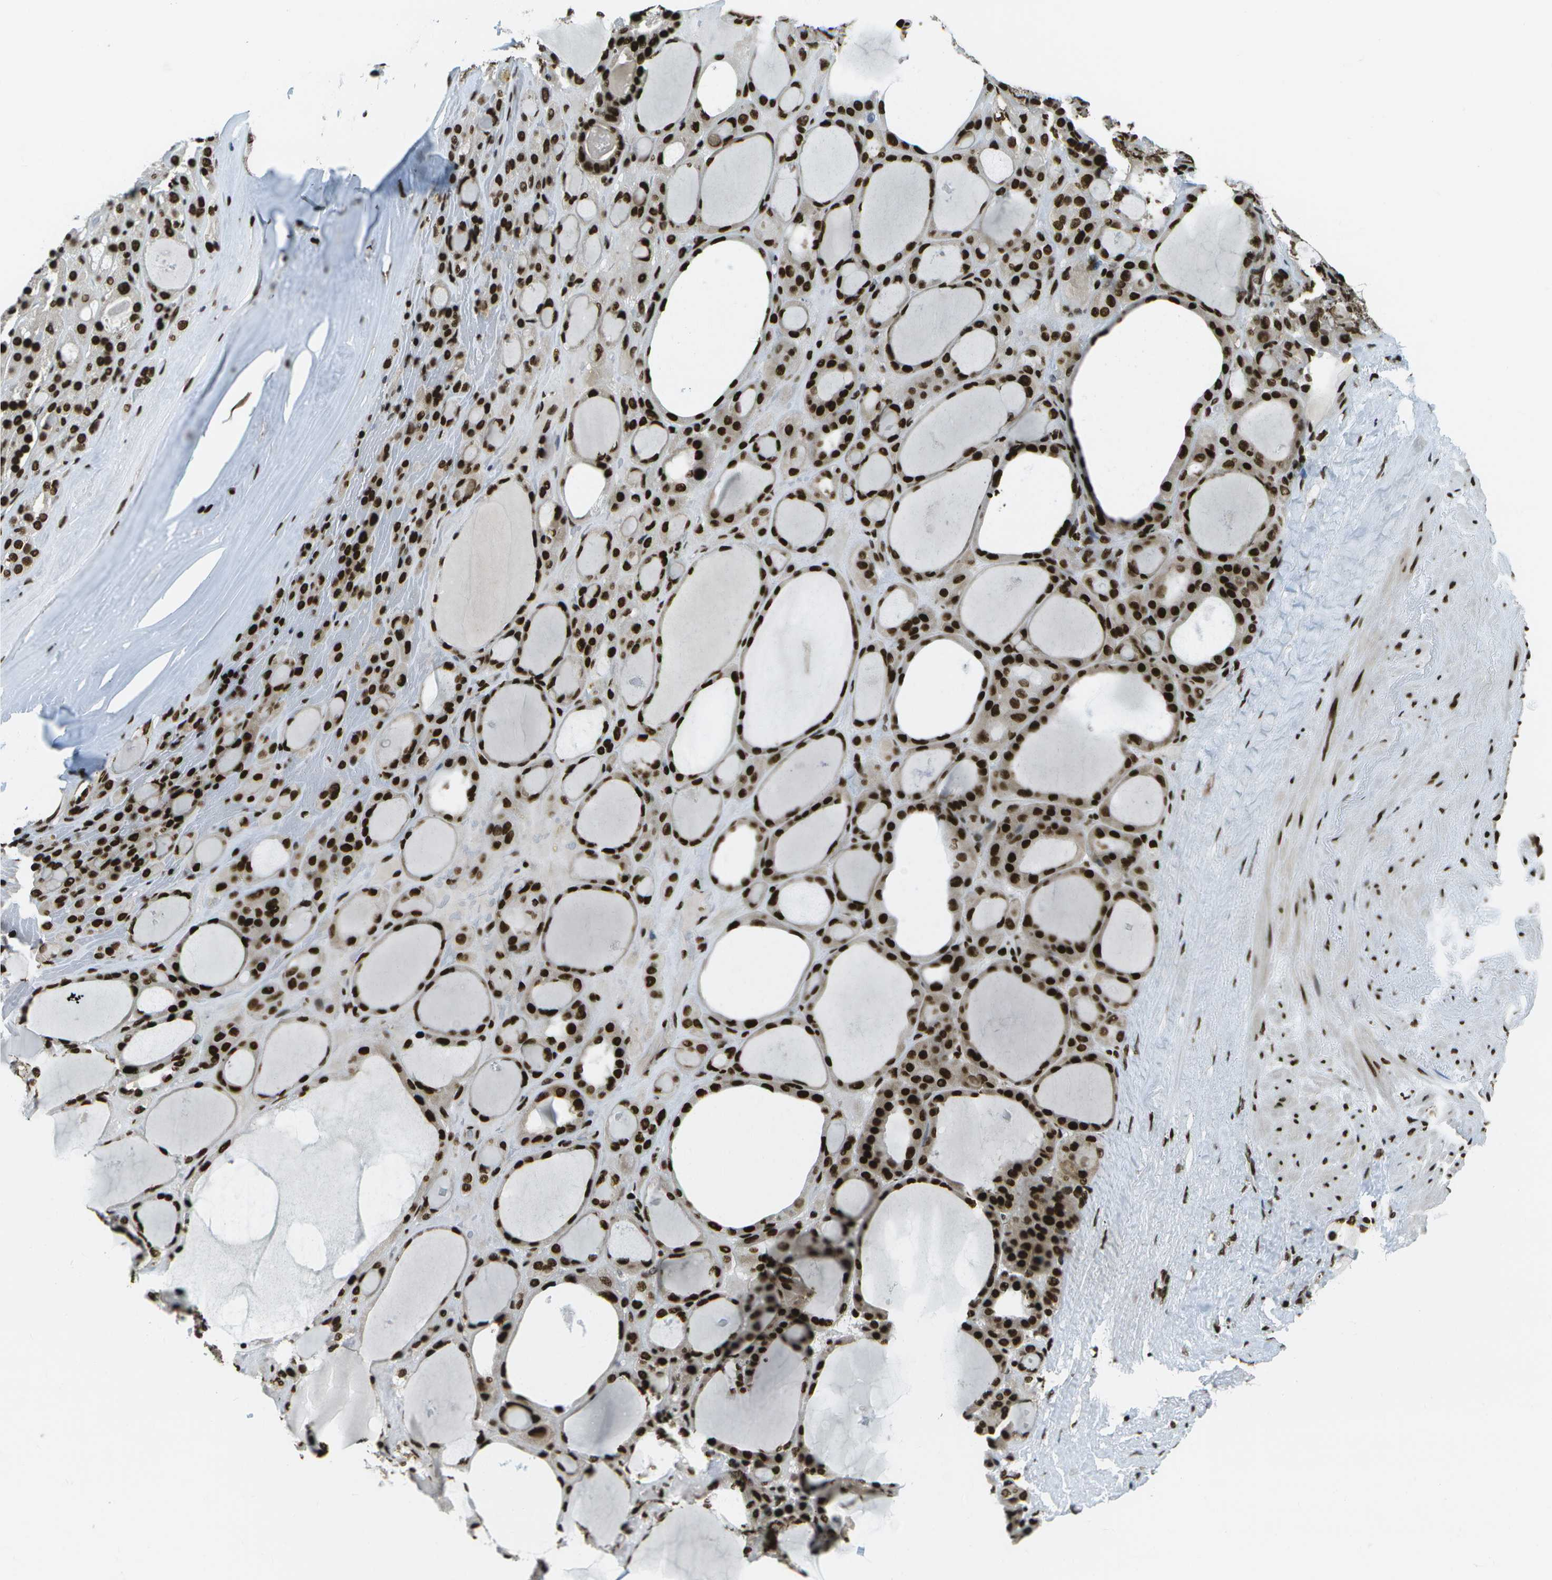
{"staining": {"intensity": "strong", "quantity": ">75%", "location": "nuclear"}, "tissue": "thyroid gland", "cell_type": "Glandular cells", "image_type": "normal", "snomed": [{"axis": "morphology", "description": "Normal tissue, NOS"}, {"axis": "morphology", "description": "Carcinoma, NOS"}, {"axis": "topography", "description": "Thyroid gland"}], "caption": "Immunohistochemistry micrograph of normal thyroid gland: human thyroid gland stained using immunohistochemistry (IHC) reveals high levels of strong protein expression localized specifically in the nuclear of glandular cells, appearing as a nuclear brown color.", "gene": "GLYR1", "patient": {"sex": "female", "age": 86}}